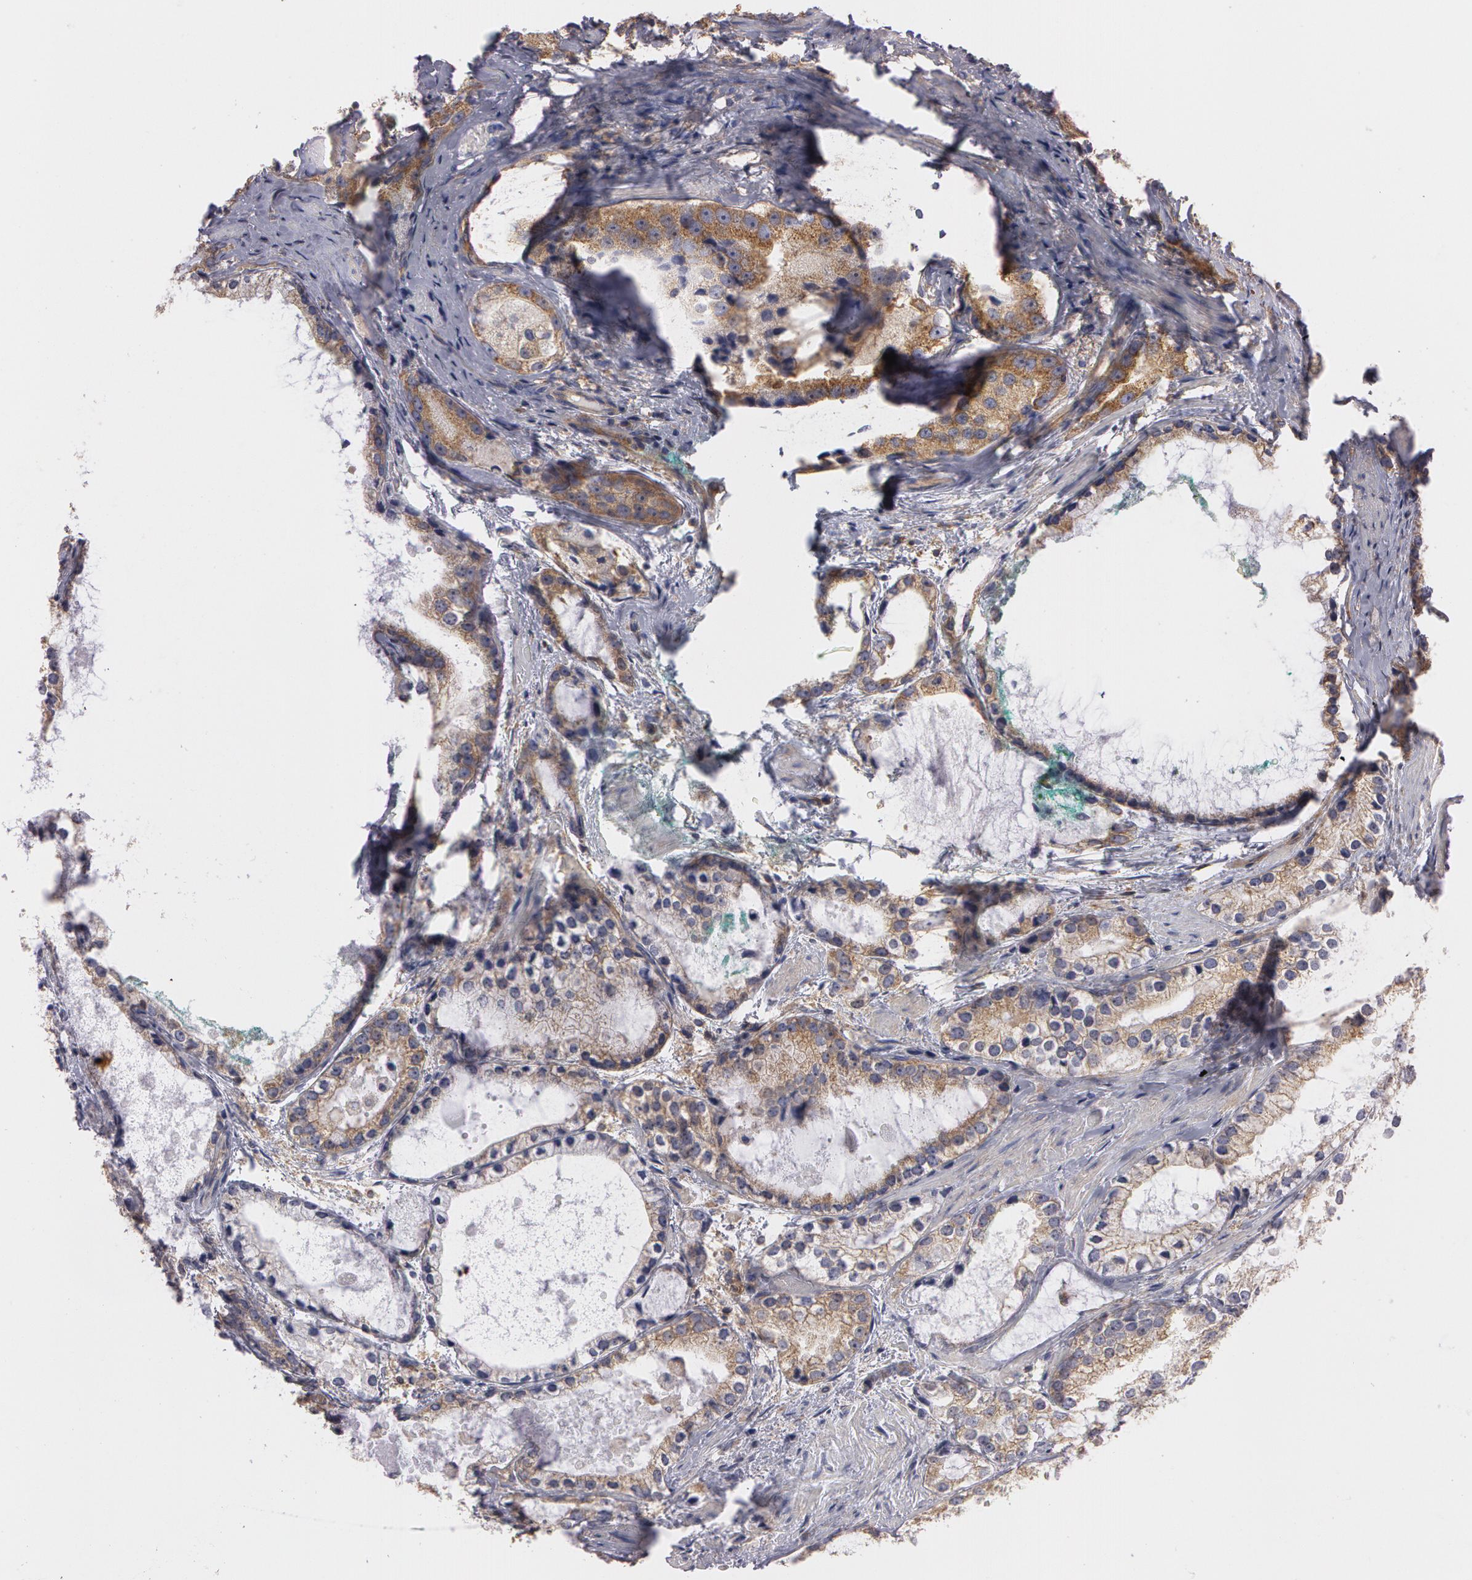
{"staining": {"intensity": "moderate", "quantity": ">75%", "location": "cytoplasmic/membranous"}, "tissue": "prostate cancer", "cell_type": "Tumor cells", "image_type": "cancer", "snomed": [{"axis": "morphology", "description": "Adenocarcinoma, High grade"}, {"axis": "topography", "description": "Prostate"}], "caption": "Human adenocarcinoma (high-grade) (prostate) stained with a brown dye reveals moderate cytoplasmic/membranous positive staining in about >75% of tumor cells.", "gene": "NEK9", "patient": {"sex": "male", "age": 63}}